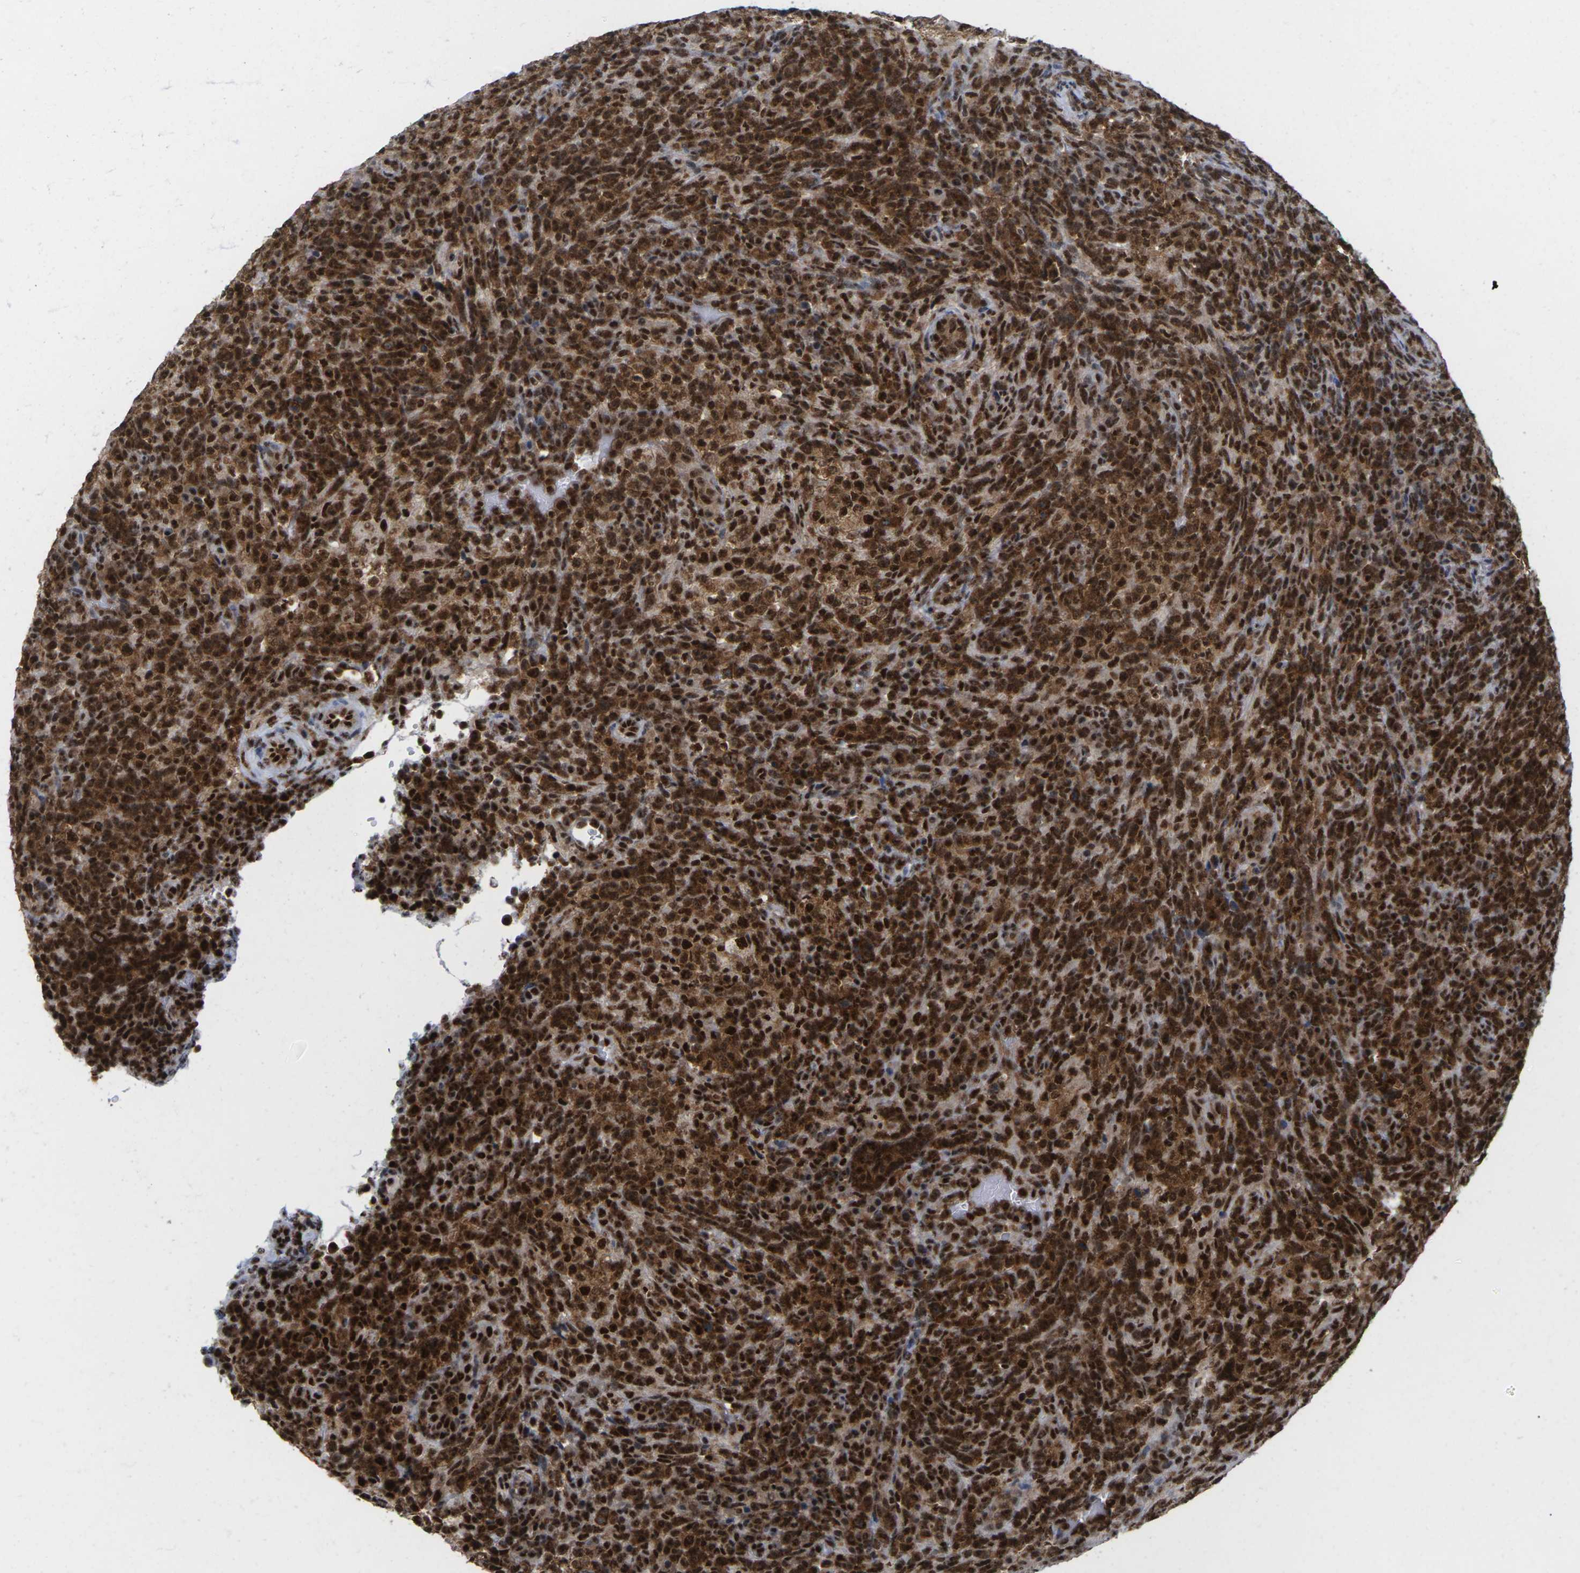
{"staining": {"intensity": "strong", "quantity": ">75%", "location": "cytoplasmic/membranous,nuclear"}, "tissue": "lymphoma", "cell_type": "Tumor cells", "image_type": "cancer", "snomed": [{"axis": "morphology", "description": "Malignant lymphoma, non-Hodgkin's type, Low grade"}, {"axis": "topography", "description": "Lymph node"}], "caption": "Brown immunohistochemical staining in lymphoma exhibits strong cytoplasmic/membranous and nuclear expression in approximately >75% of tumor cells.", "gene": "MAGOH", "patient": {"sex": "male", "age": 70}}